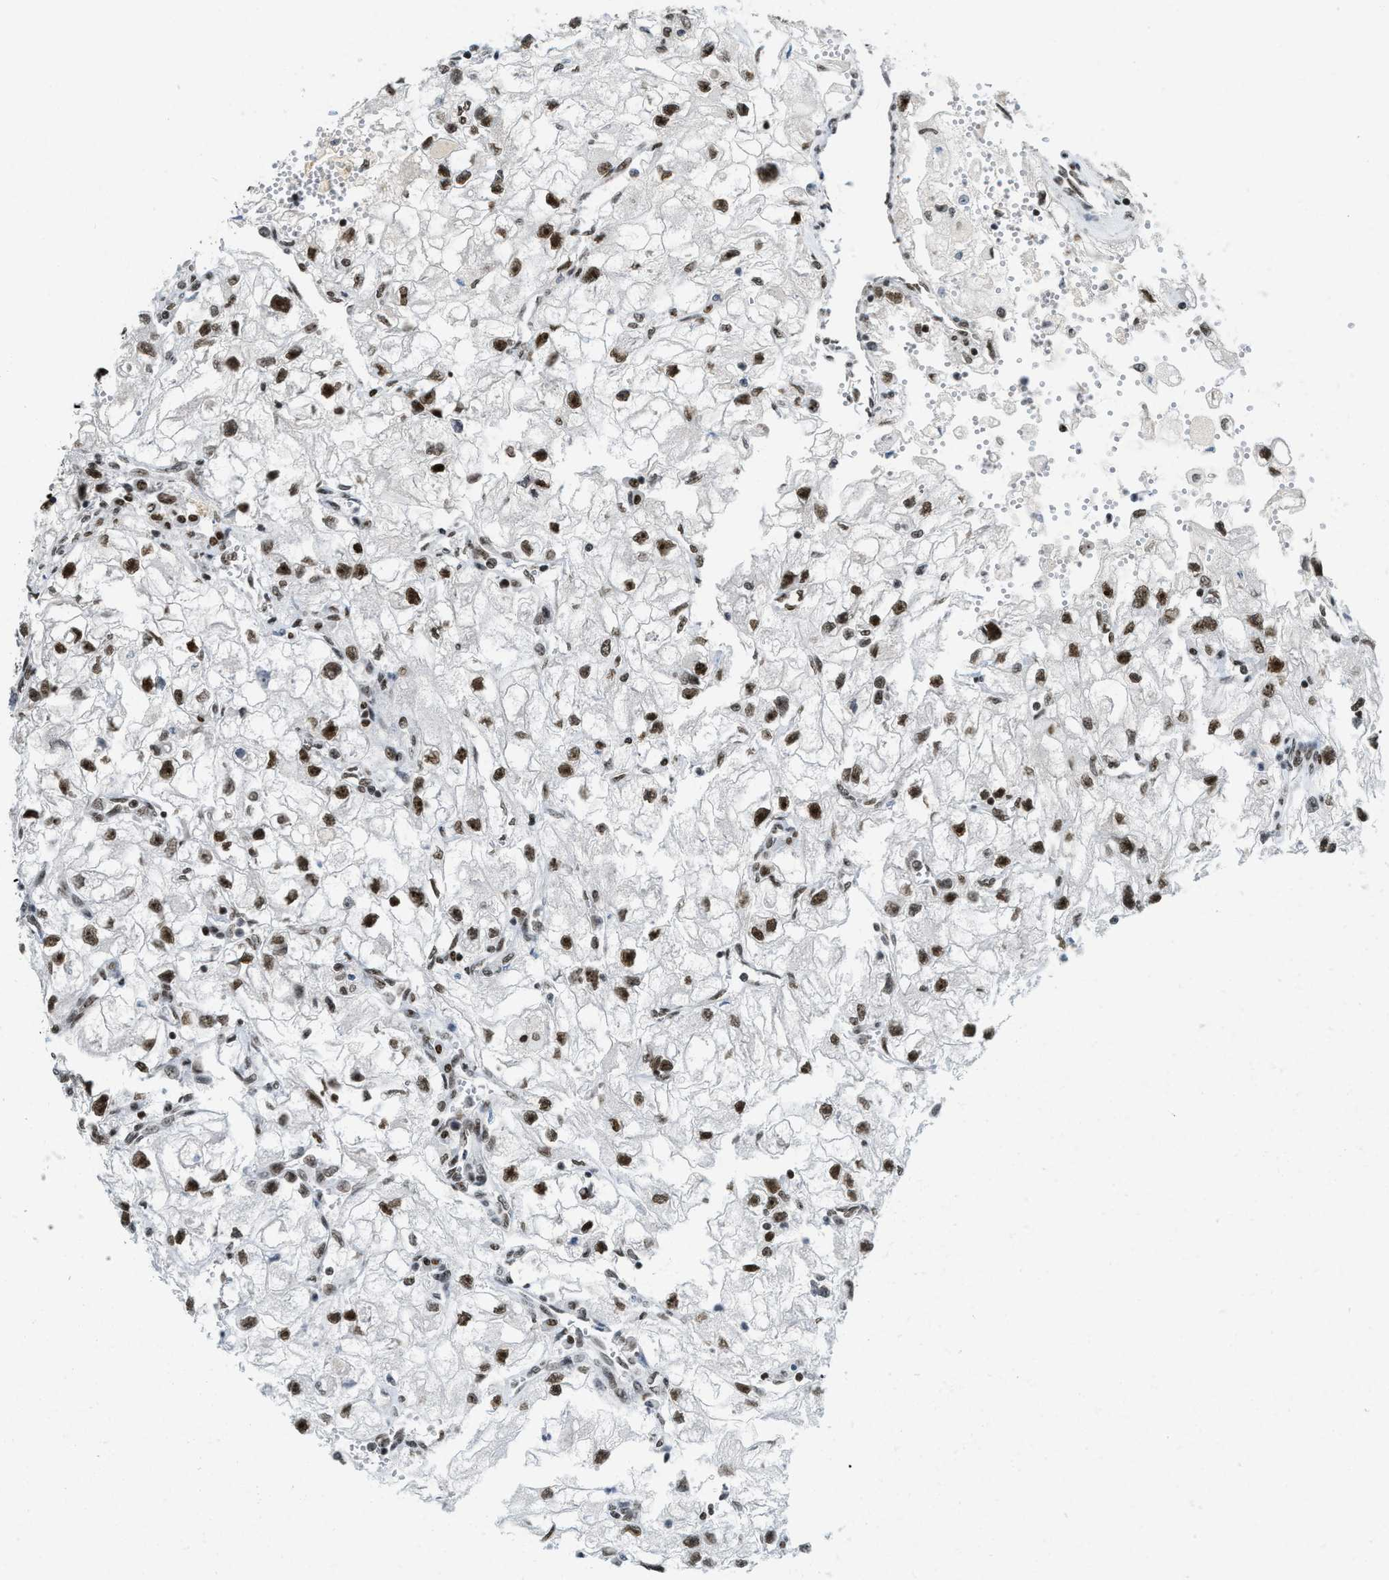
{"staining": {"intensity": "strong", "quantity": ">75%", "location": "nuclear"}, "tissue": "renal cancer", "cell_type": "Tumor cells", "image_type": "cancer", "snomed": [{"axis": "morphology", "description": "Adenocarcinoma, NOS"}, {"axis": "topography", "description": "Kidney"}], "caption": "Renal adenocarcinoma stained with a protein marker displays strong staining in tumor cells.", "gene": "URB1", "patient": {"sex": "female", "age": 70}}